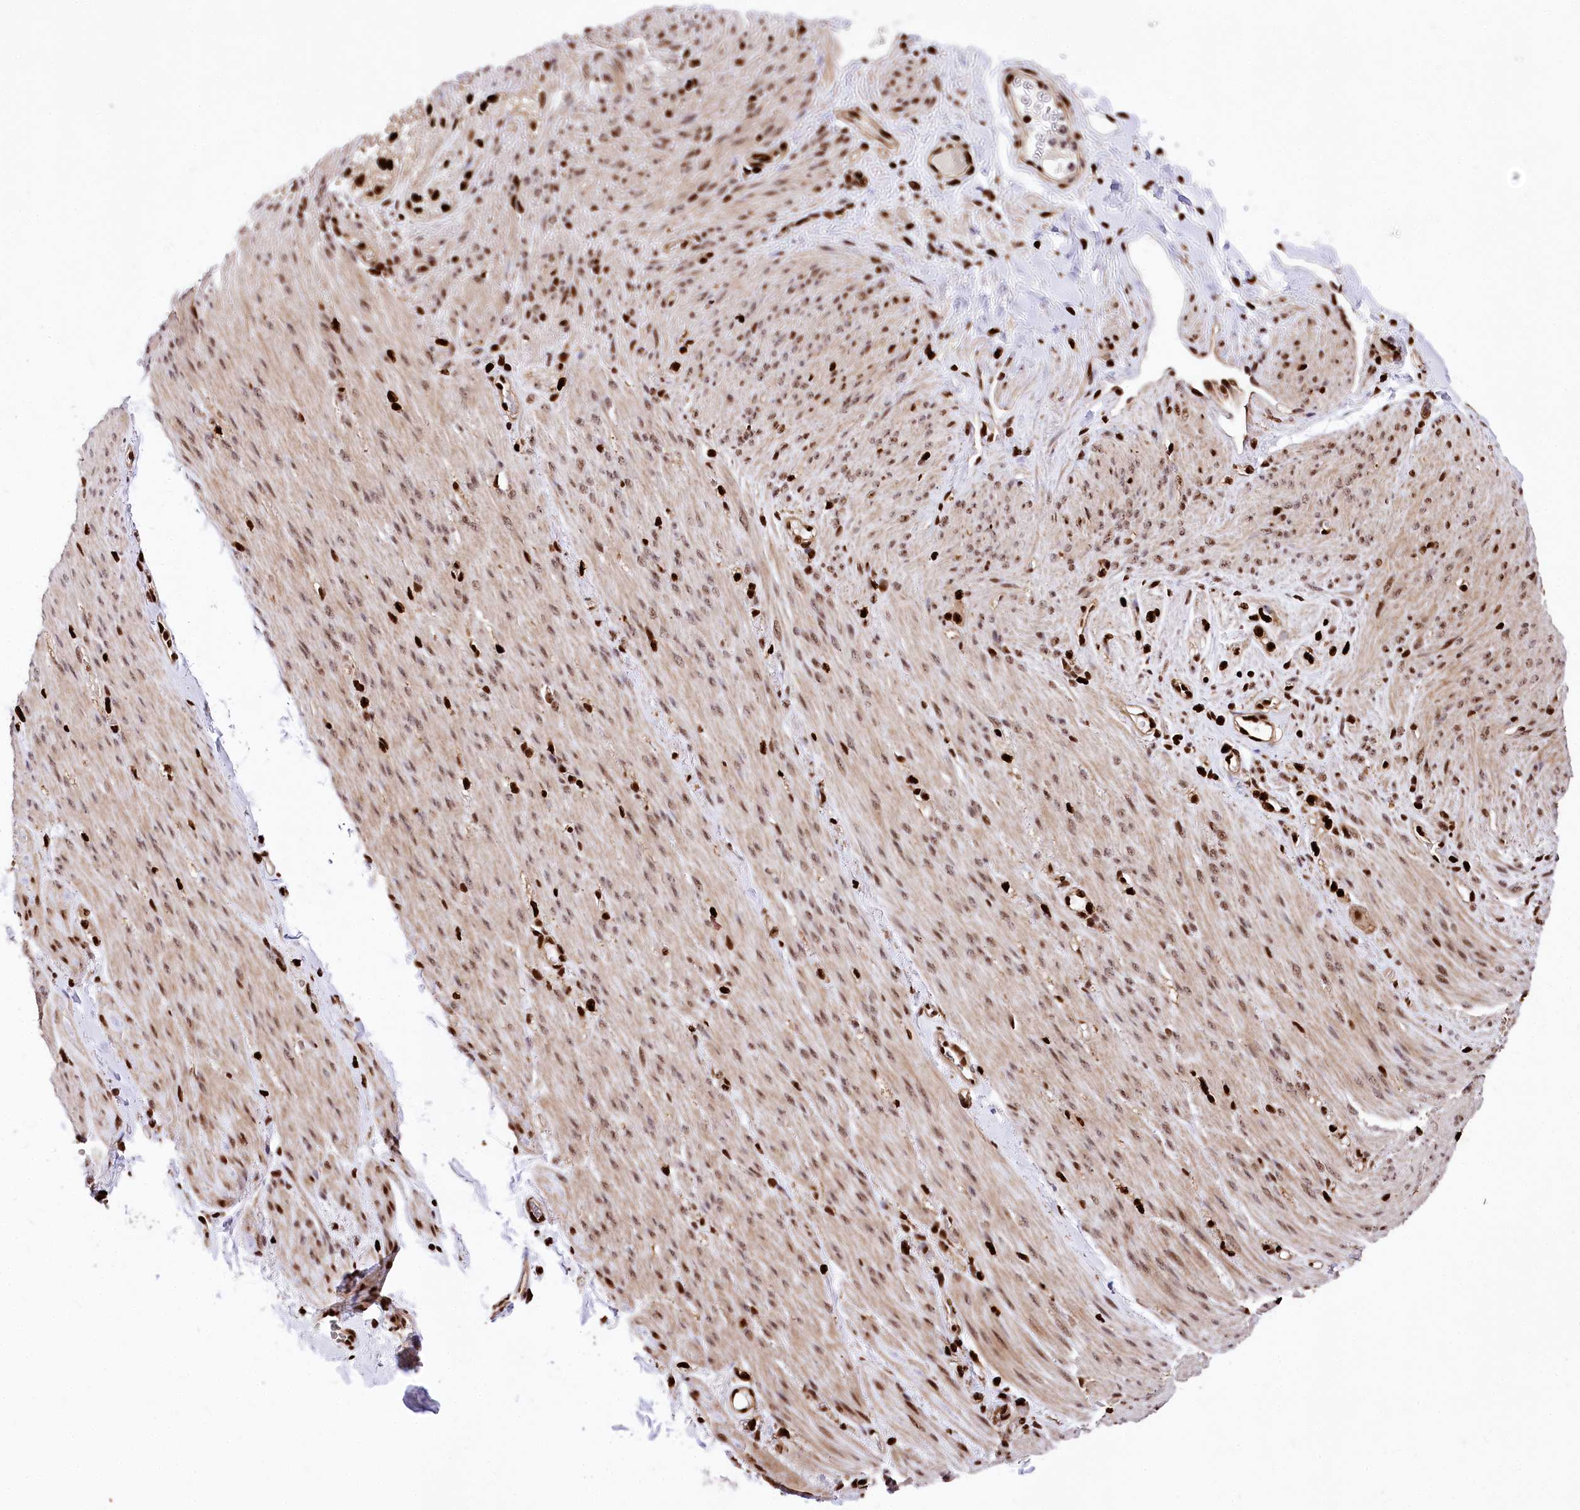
{"staining": {"intensity": "strong", "quantity": "25%-75%", "location": "nuclear"}, "tissue": "soft tissue", "cell_type": "Chondrocytes", "image_type": "normal", "snomed": [{"axis": "morphology", "description": "Normal tissue, NOS"}, {"axis": "topography", "description": "Colon"}, {"axis": "topography", "description": "Peripheral nerve tissue"}], "caption": "Immunohistochemical staining of benign soft tissue shows high levels of strong nuclear staining in about 25%-75% of chondrocytes.", "gene": "FIGN", "patient": {"sex": "female", "age": 61}}